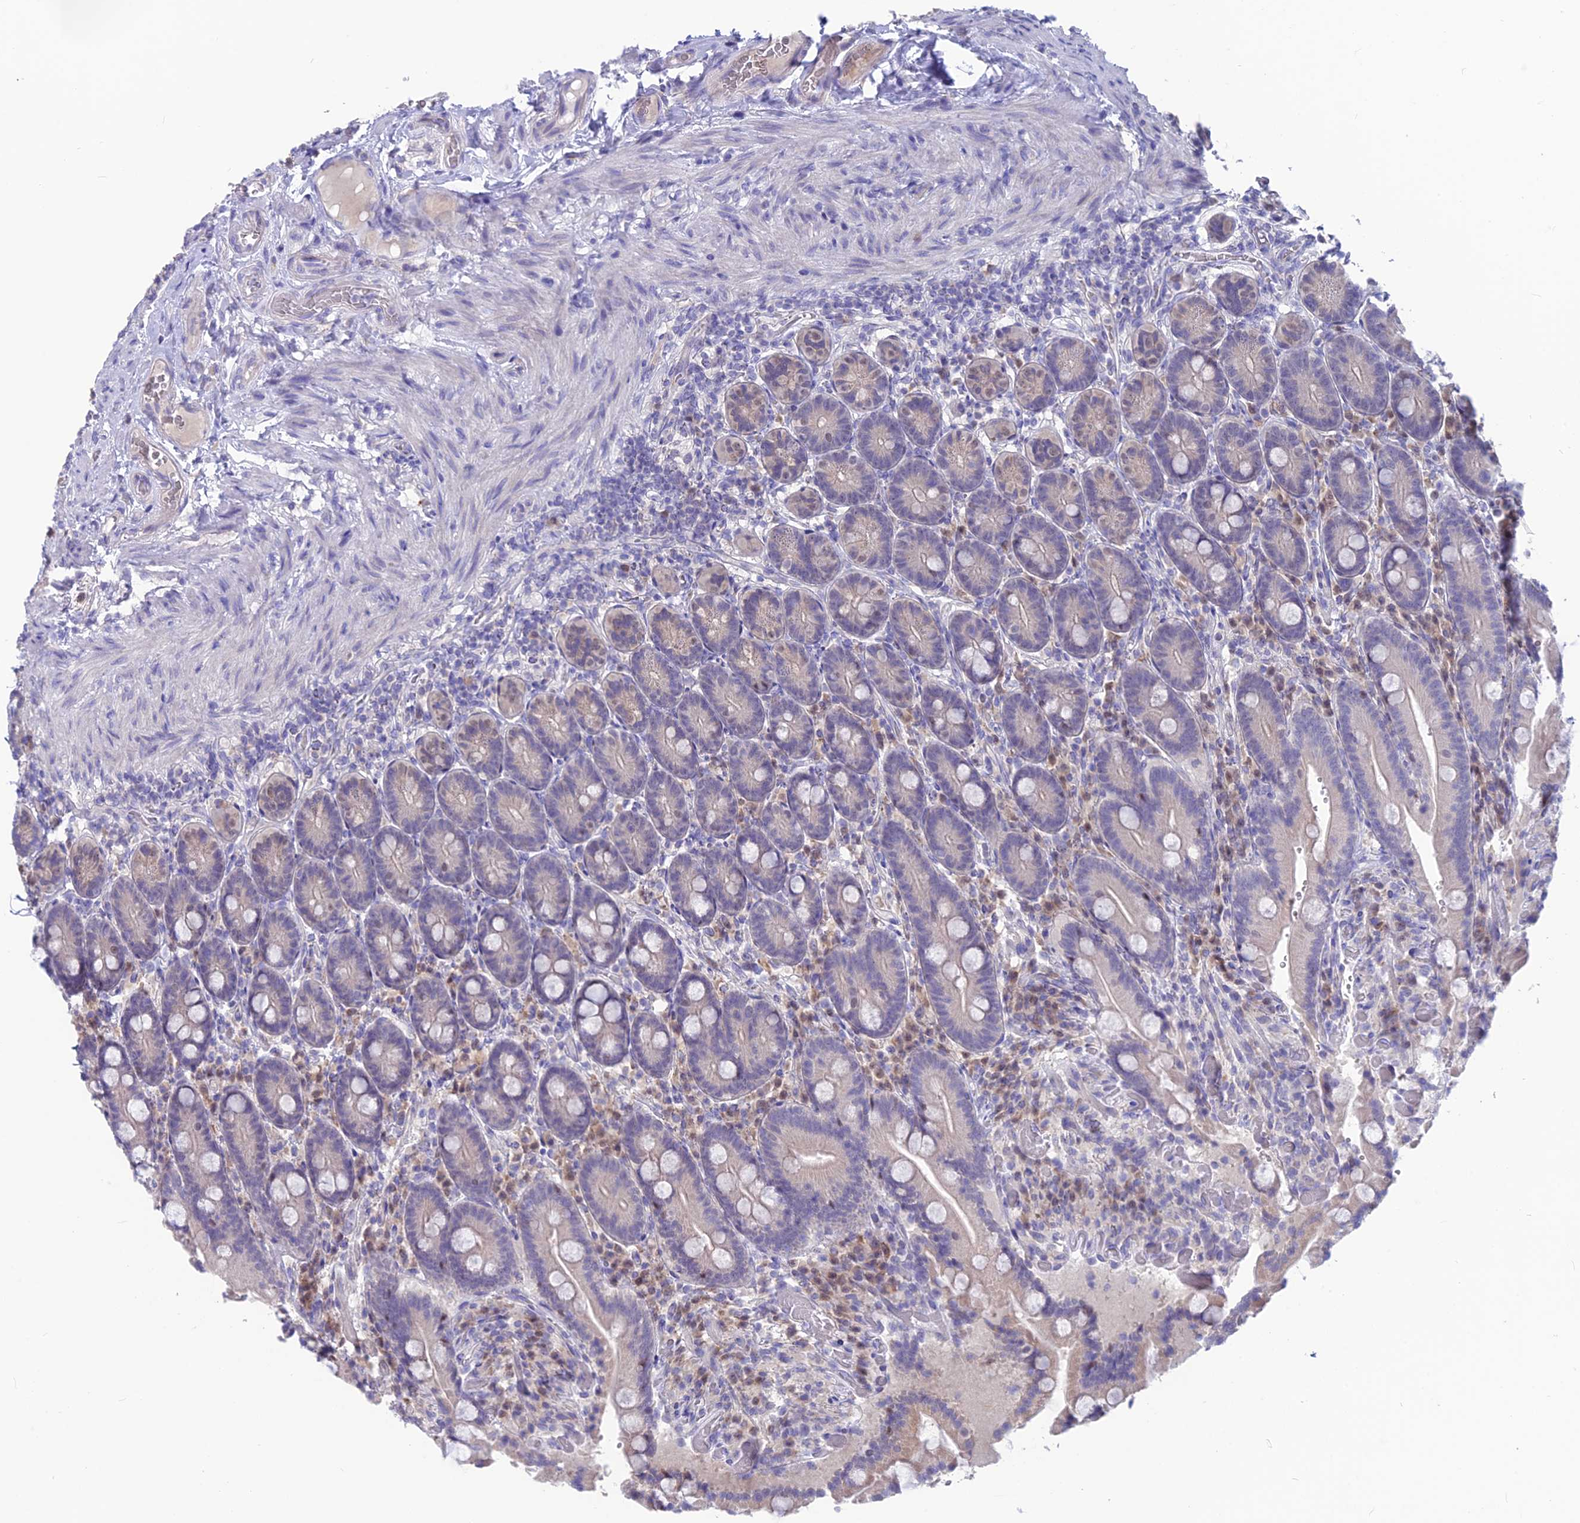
{"staining": {"intensity": "moderate", "quantity": "<25%", "location": "cytoplasmic/membranous,nuclear"}, "tissue": "duodenum", "cell_type": "Glandular cells", "image_type": "normal", "snomed": [{"axis": "morphology", "description": "Normal tissue, NOS"}, {"axis": "topography", "description": "Duodenum"}], "caption": "Immunohistochemistry (IHC) photomicrograph of benign duodenum stained for a protein (brown), which displays low levels of moderate cytoplasmic/membranous,nuclear positivity in about <25% of glandular cells.", "gene": "SNTN", "patient": {"sex": "female", "age": 62}}